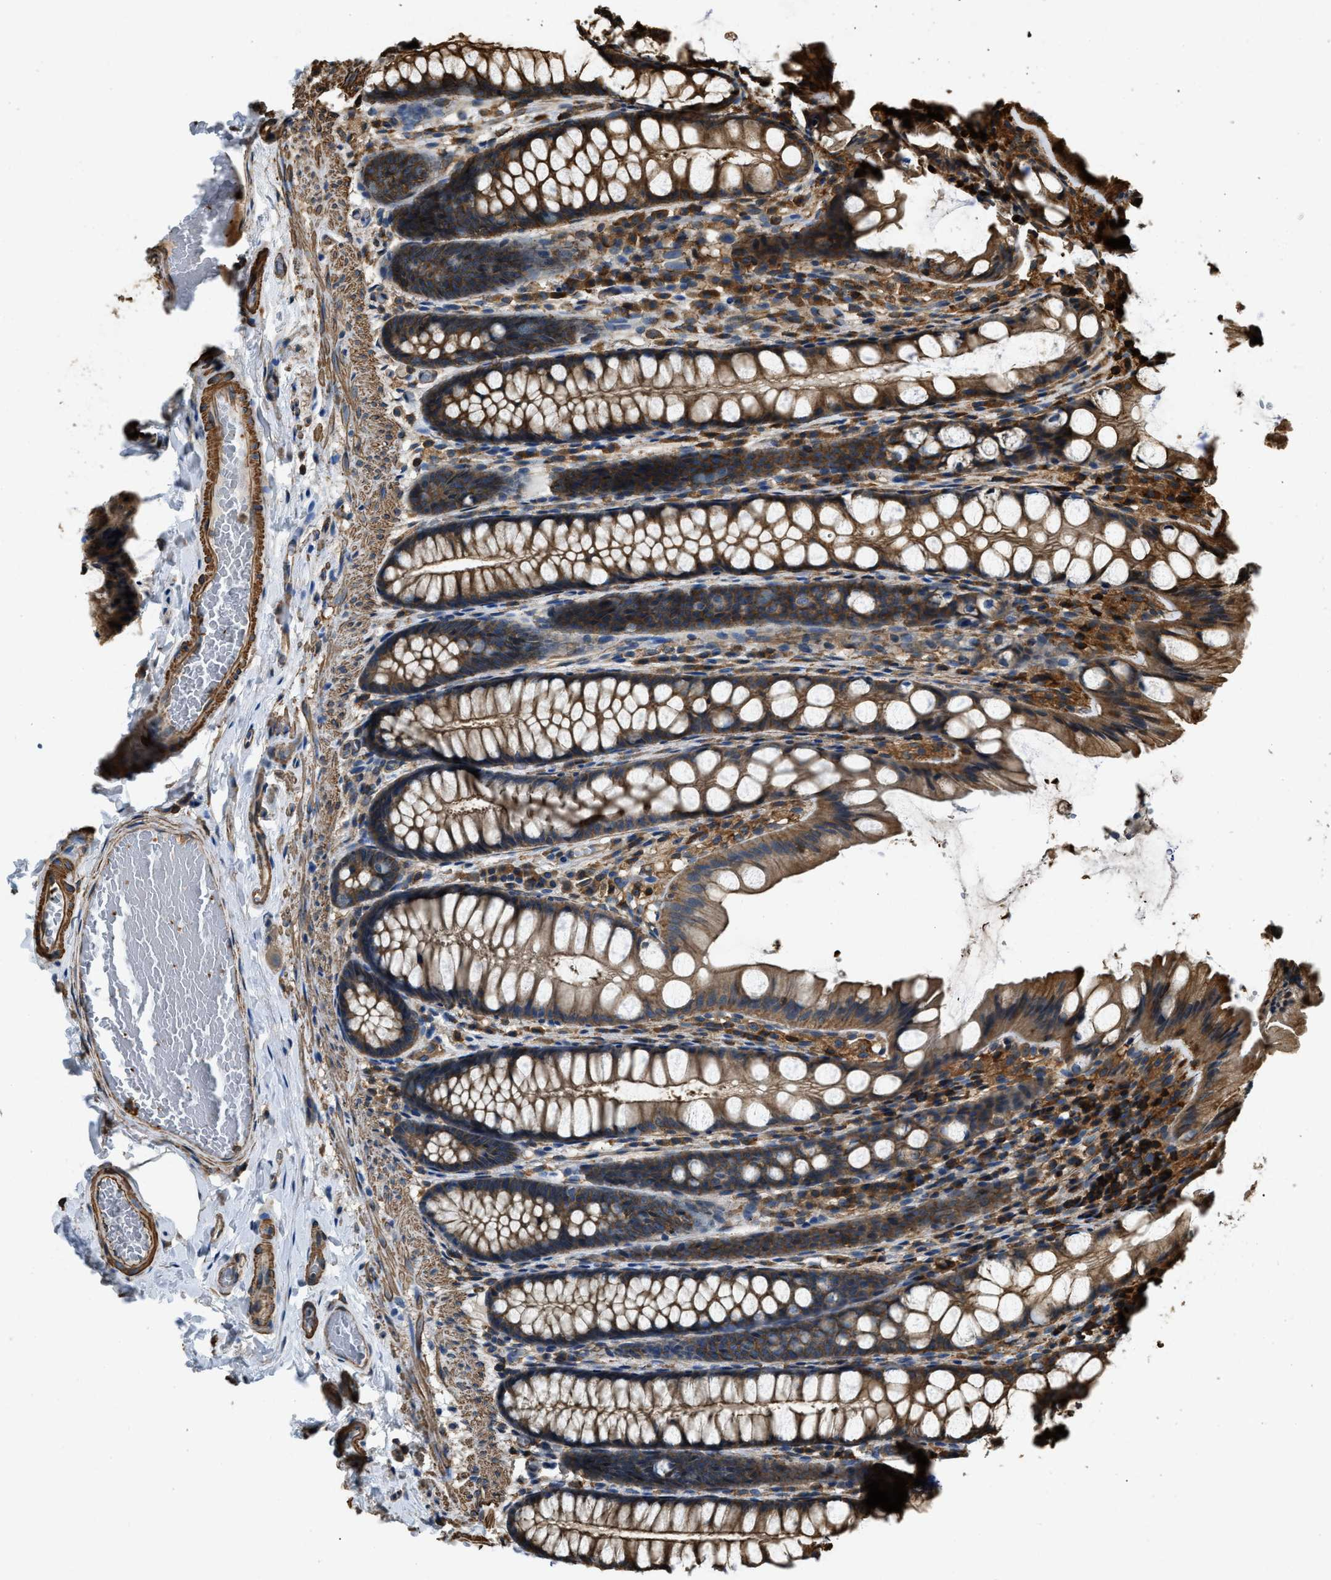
{"staining": {"intensity": "moderate", "quantity": ">75%", "location": "cytoplasmic/membranous"}, "tissue": "colon", "cell_type": "Endothelial cells", "image_type": "normal", "snomed": [{"axis": "morphology", "description": "Normal tissue, NOS"}, {"axis": "topography", "description": "Colon"}], "caption": "The immunohistochemical stain labels moderate cytoplasmic/membranous positivity in endothelial cells of unremarkable colon.", "gene": "YARS1", "patient": {"sex": "male", "age": 47}}